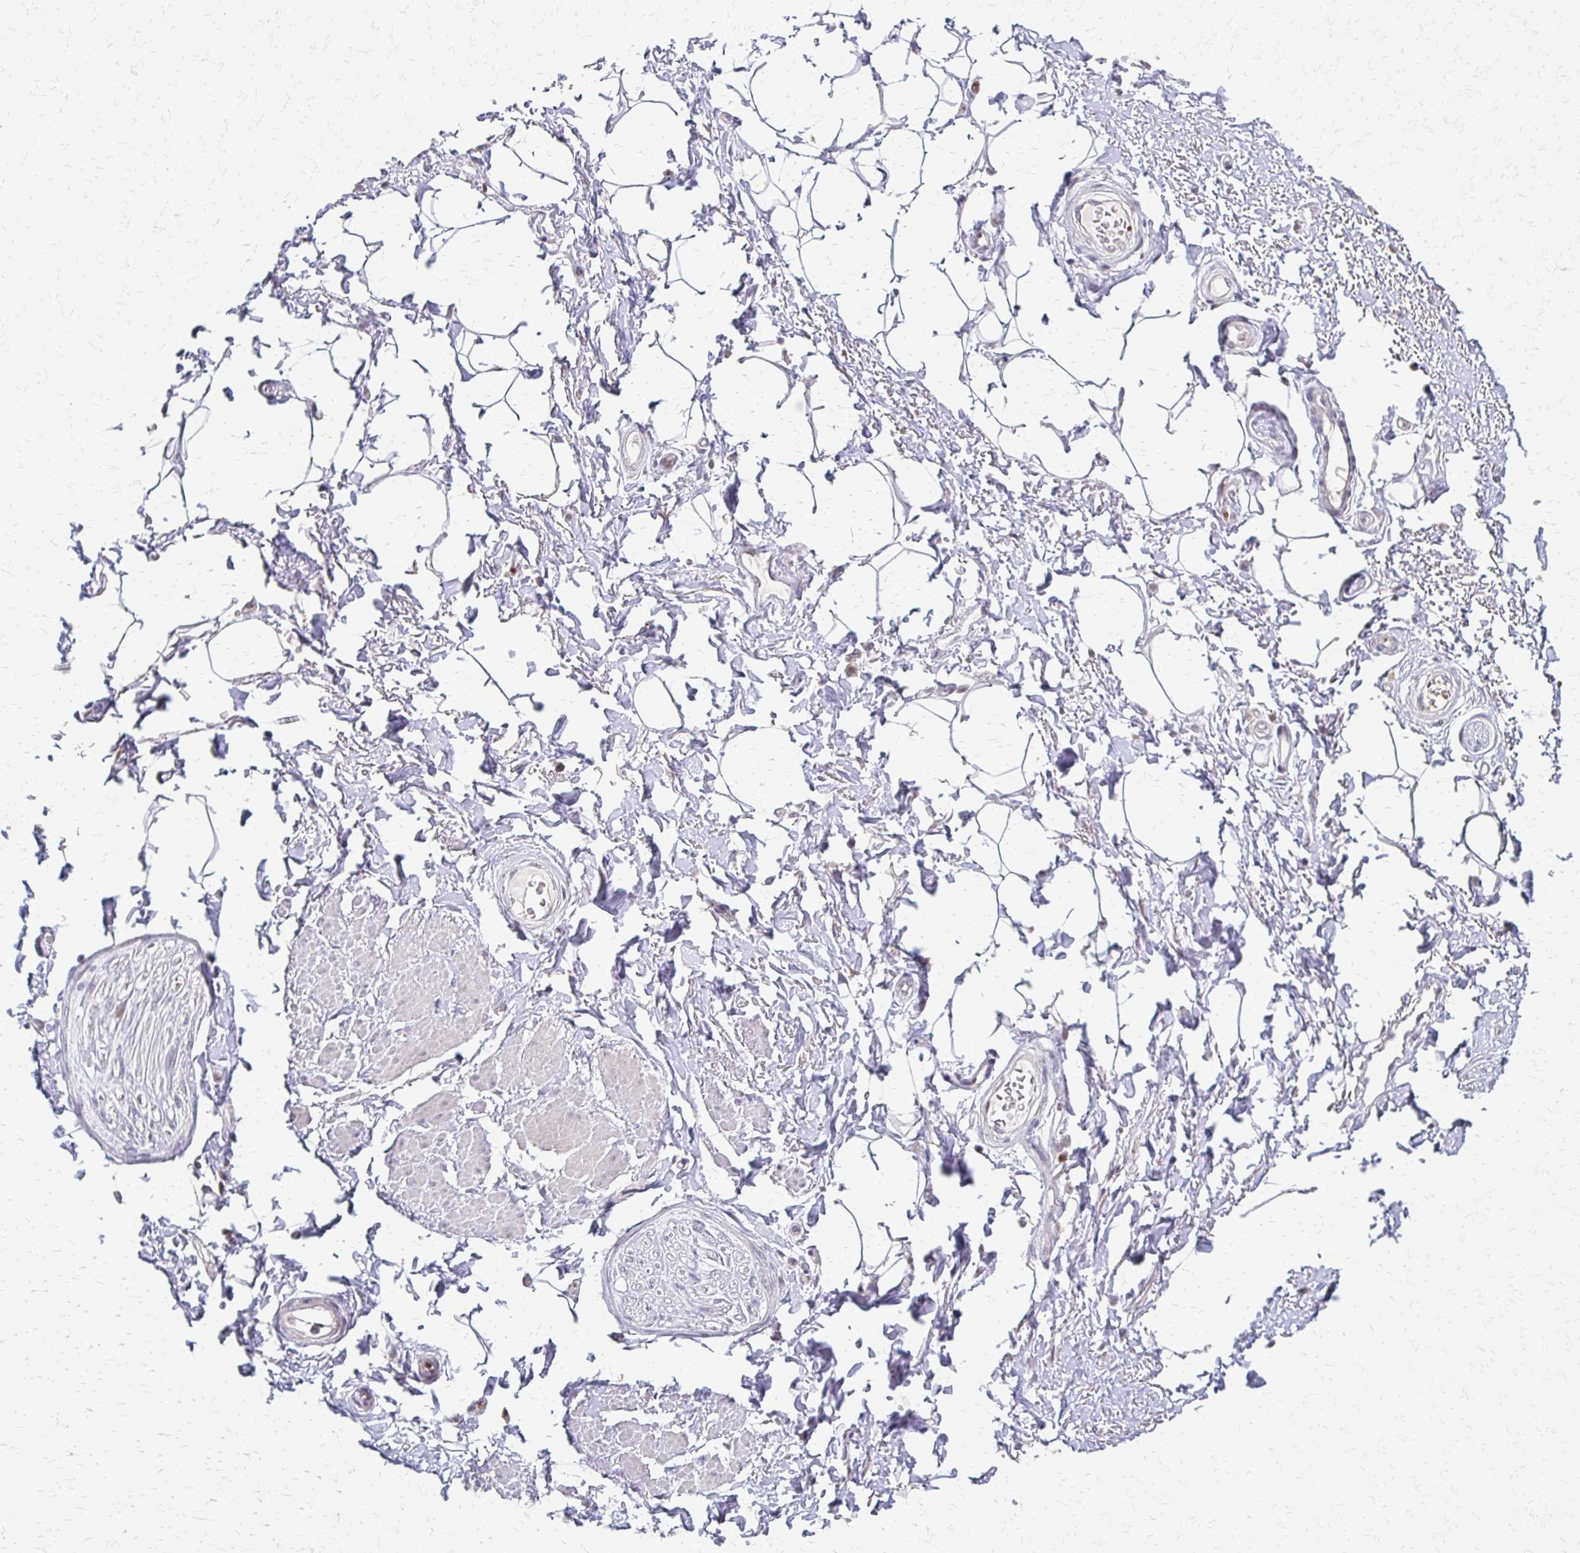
{"staining": {"intensity": "negative", "quantity": "none", "location": "none"}, "tissue": "adipose tissue", "cell_type": "Adipocytes", "image_type": "normal", "snomed": [{"axis": "morphology", "description": "Normal tissue, NOS"}, {"axis": "topography", "description": "Peripheral nerve tissue"}], "caption": "Immunohistochemistry micrograph of normal adipose tissue: adipose tissue stained with DAB exhibits no significant protein expression in adipocytes.", "gene": "TRIR", "patient": {"sex": "male", "age": 51}}